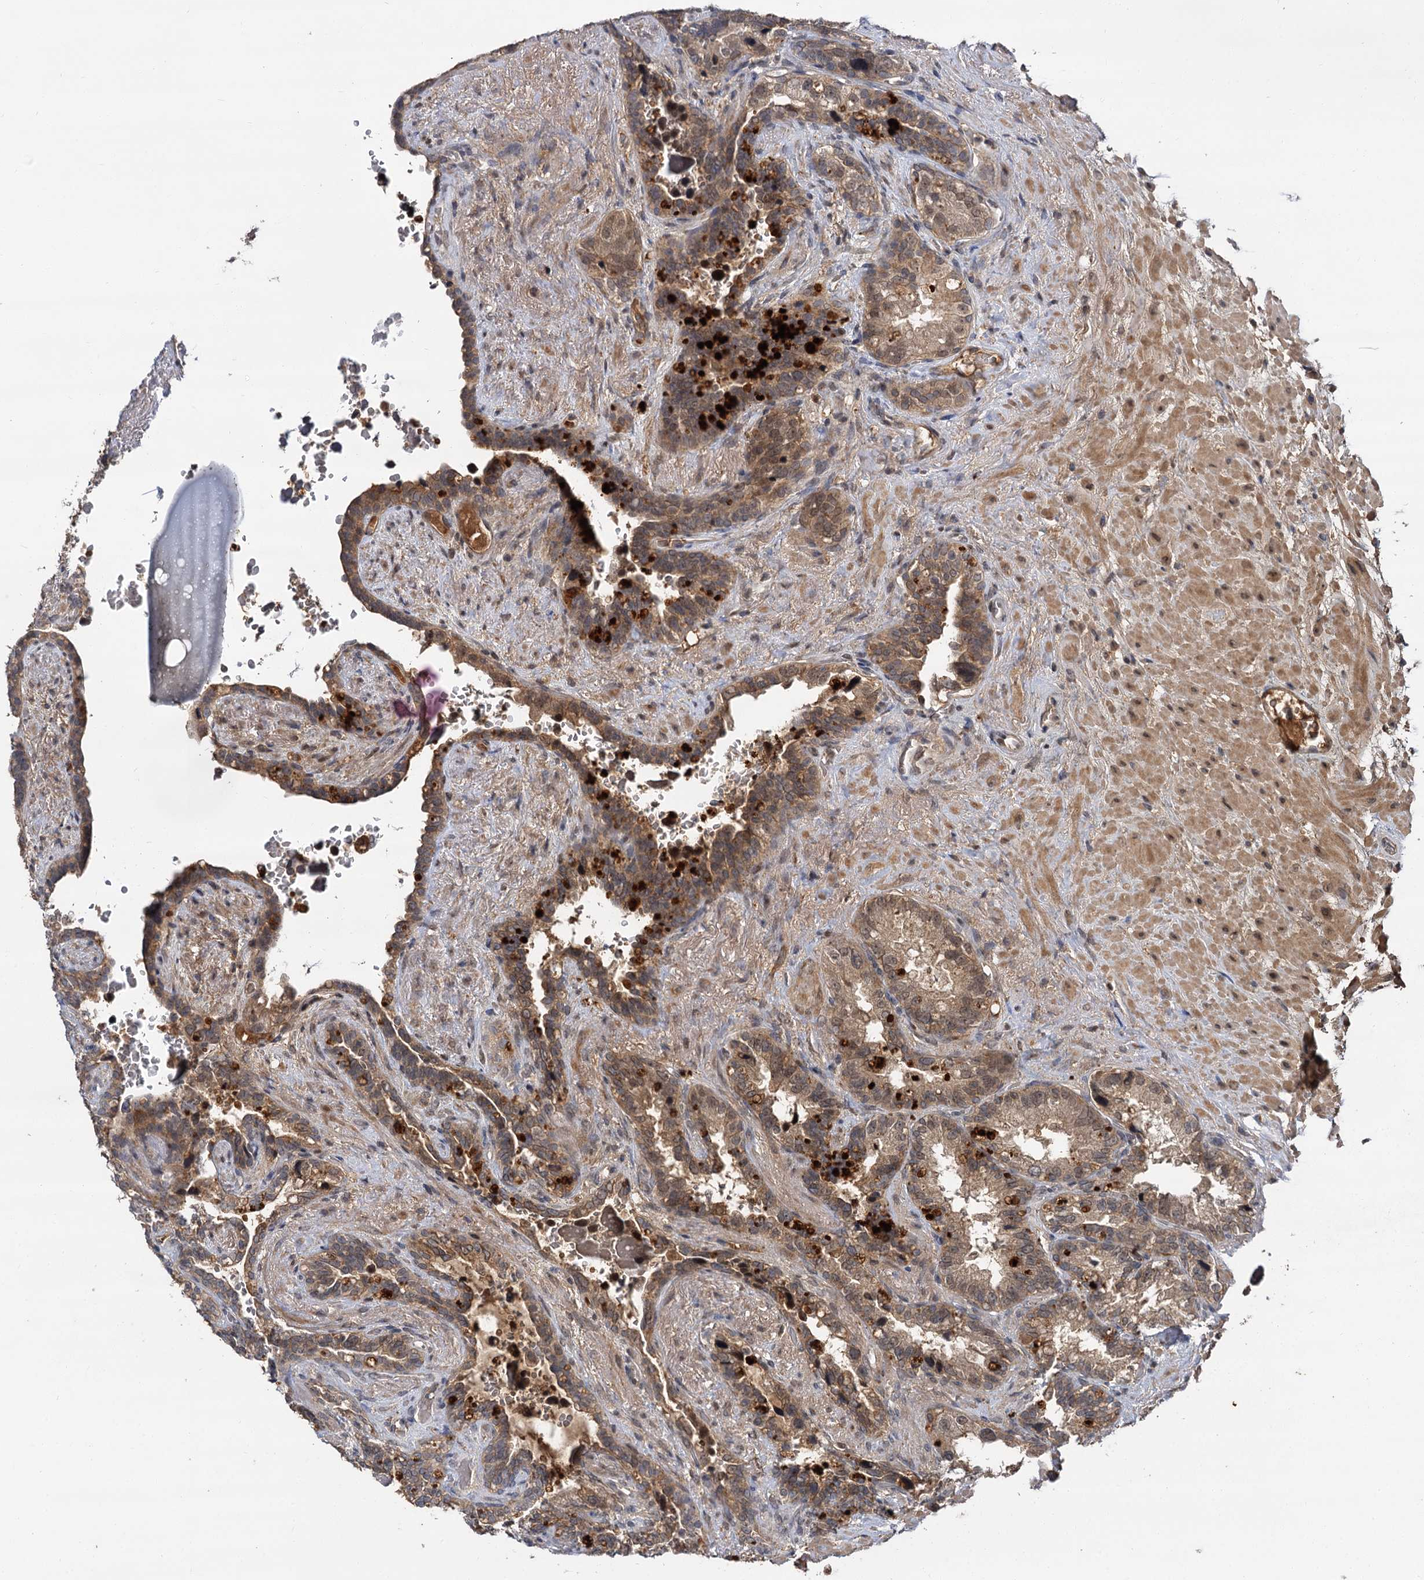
{"staining": {"intensity": "moderate", "quantity": "25%-75%", "location": "cytoplasmic/membranous"}, "tissue": "seminal vesicle", "cell_type": "Glandular cells", "image_type": "normal", "snomed": [{"axis": "morphology", "description": "Normal tissue, NOS"}, {"axis": "topography", "description": "Seminal veicle"}], "caption": "IHC (DAB) staining of benign human seminal vesicle demonstrates moderate cytoplasmic/membranous protein expression in about 25%-75% of glandular cells. The protein is shown in brown color, while the nuclei are stained blue.", "gene": "MBD6", "patient": {"sex": "male", "age": 80}}